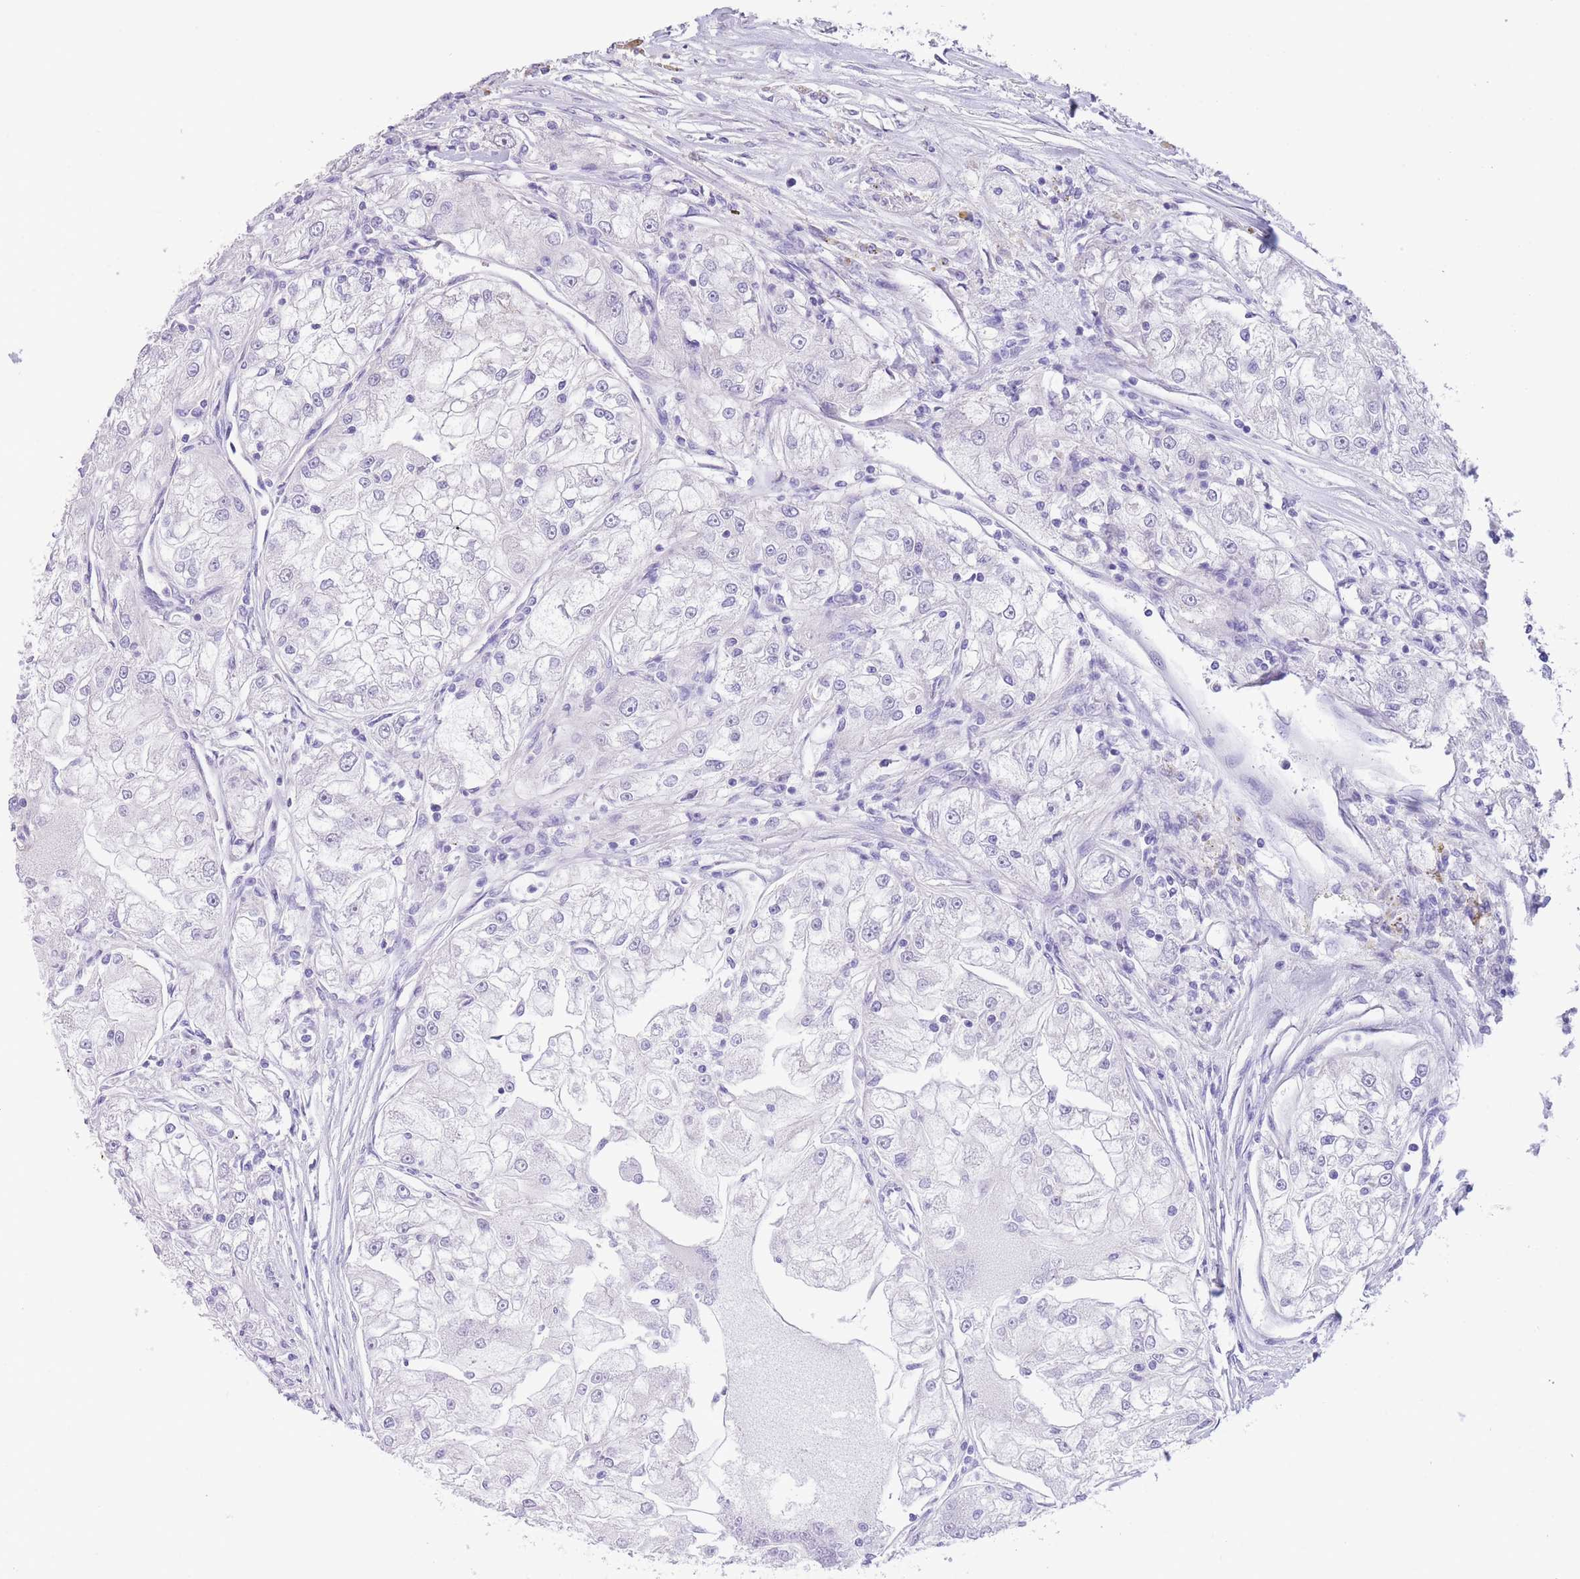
{"staining": {"intensity": "negative", "quantity": "none", "location": "none"}, "tissue": "renal cancer", "cell_type": "Tumor cells", "image_type": "cancer", "snomed": [{"axis": "morphology", "description": "Adenocarcinoma, NOS"}, {"axis": "topography", "description": "Kidney"}], "caption": "The histopathology image displays no staining of tumor cells in adenocarcinoma (renal). (Immunohistochemistry (ihc), brightfield microscopy, high magnification).", "gene": "RAI2", "patient": {"sex": "female", "age": 72}}